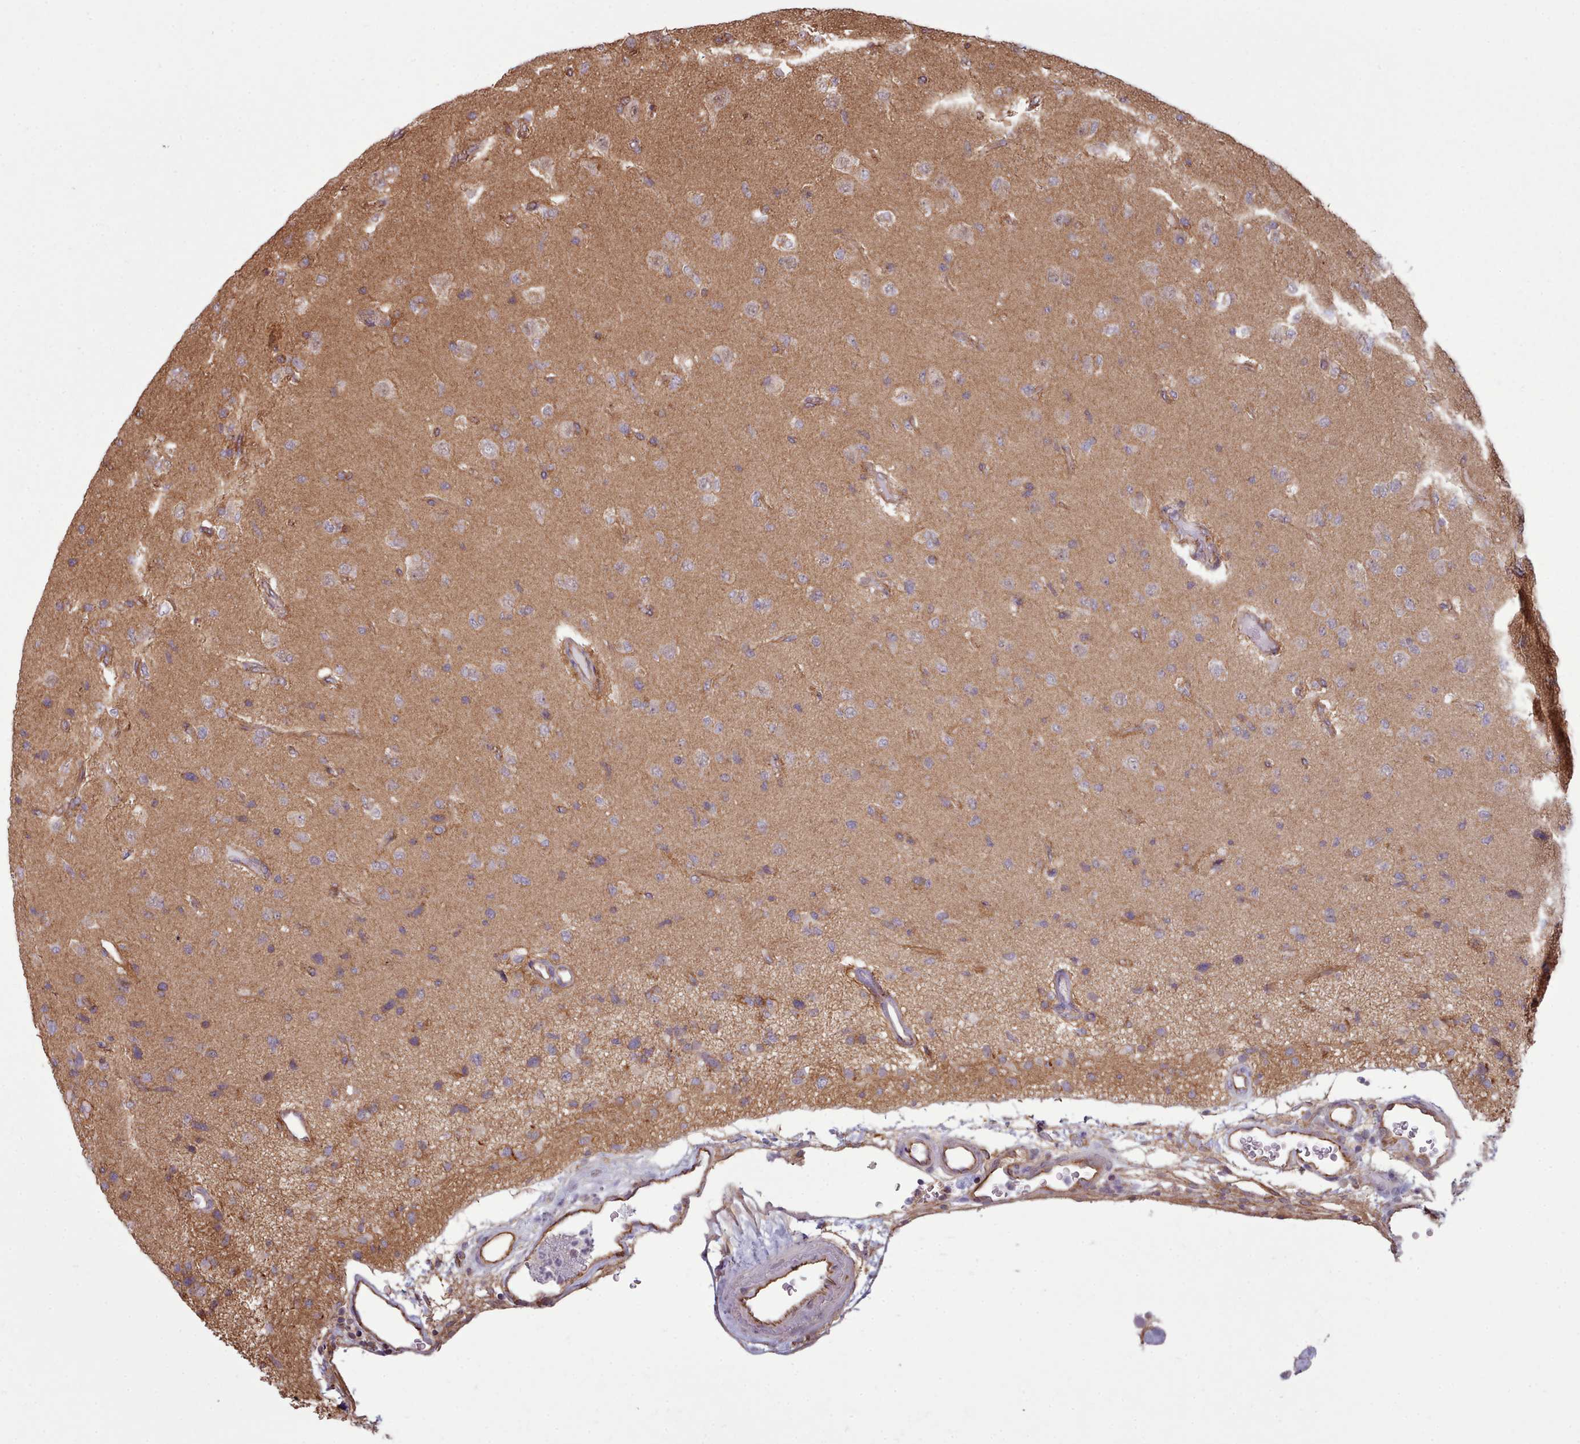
{"staining": {"intensity": "moderate", "quantity": "25%-75%", "location": "cytoplasmic/membranous"}, "tissue": "glioma", "cell_type": "Tumor cells", "image_type": "cancer", "snomed": [{"axis": "morphology", "description": "Glioma, malignant, High grade"}, {"axis": "topography", "description": "Brain"}], "caption": "Approximately 25%-75% of tumor cells in glioma exhibit moderate cytoplasmic/membranous protein staining as visualized by brown immunohistochemical staining.", "gene": "MRPL46", "patient": {"sex": "male", "age": 77}}